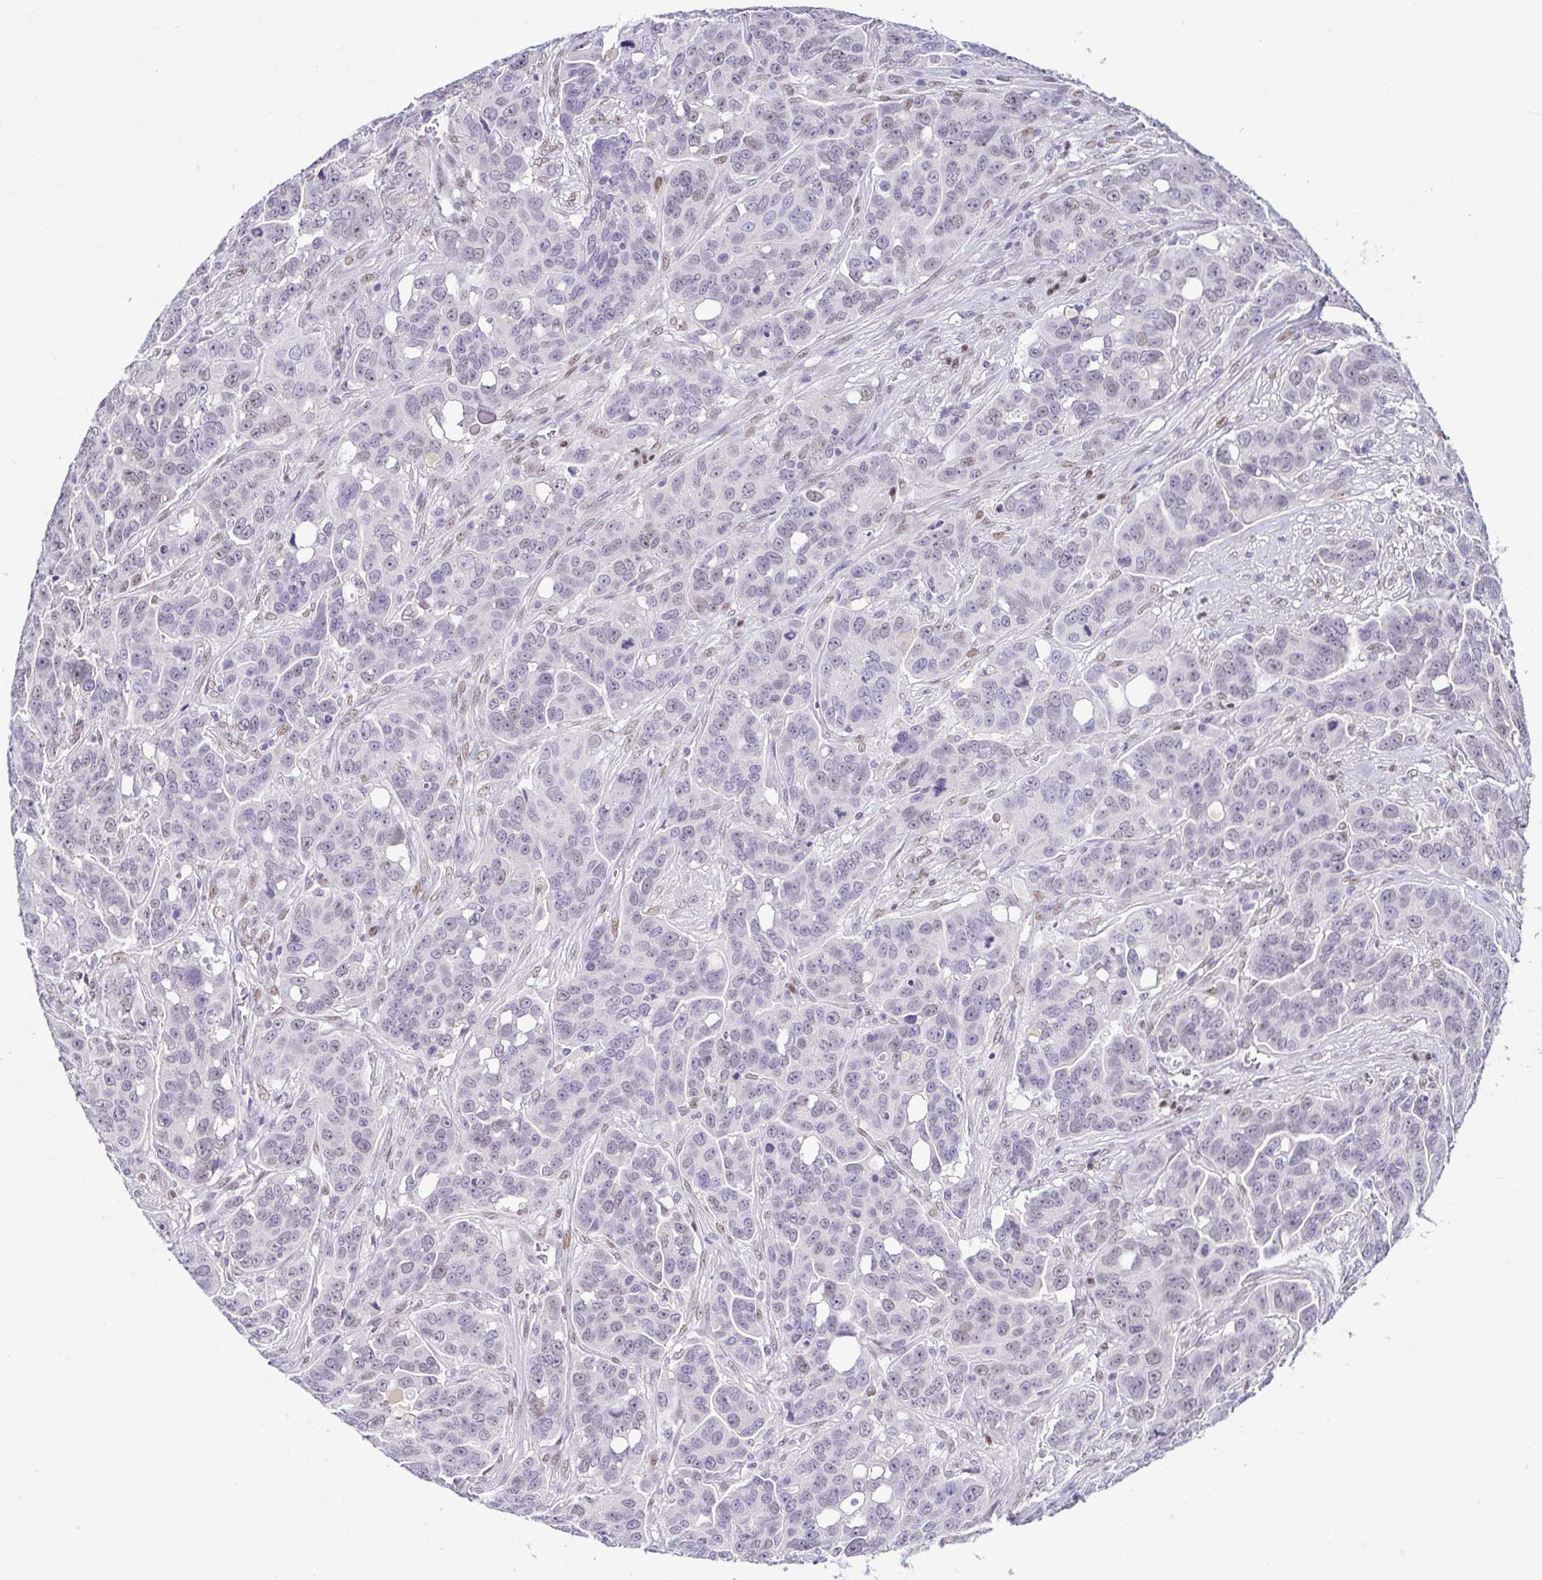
{"staining": {"intensity": "negative", "quantity": "none", "location": "none"}, "tissue": "ovarian cancer", "cell_type": "Tumor cells", "image_type": "cancer", "snomed": [{"axis": "morphology", "description": "Carcinoma, endometroid"}, {"axis": "topography", "description": "Ovary"}], "caption": "Immunohistochemical staining of ovarian endometroid carcinoma exhibits no significant expression in tumor cells. (Brightfield microscopy of DAB (3,3'-diaminobenzidine) immunohistochemistry (IHC) at high magnification).", "gene": "TCF3", "patient": {"sex": "female", "age": 78}}